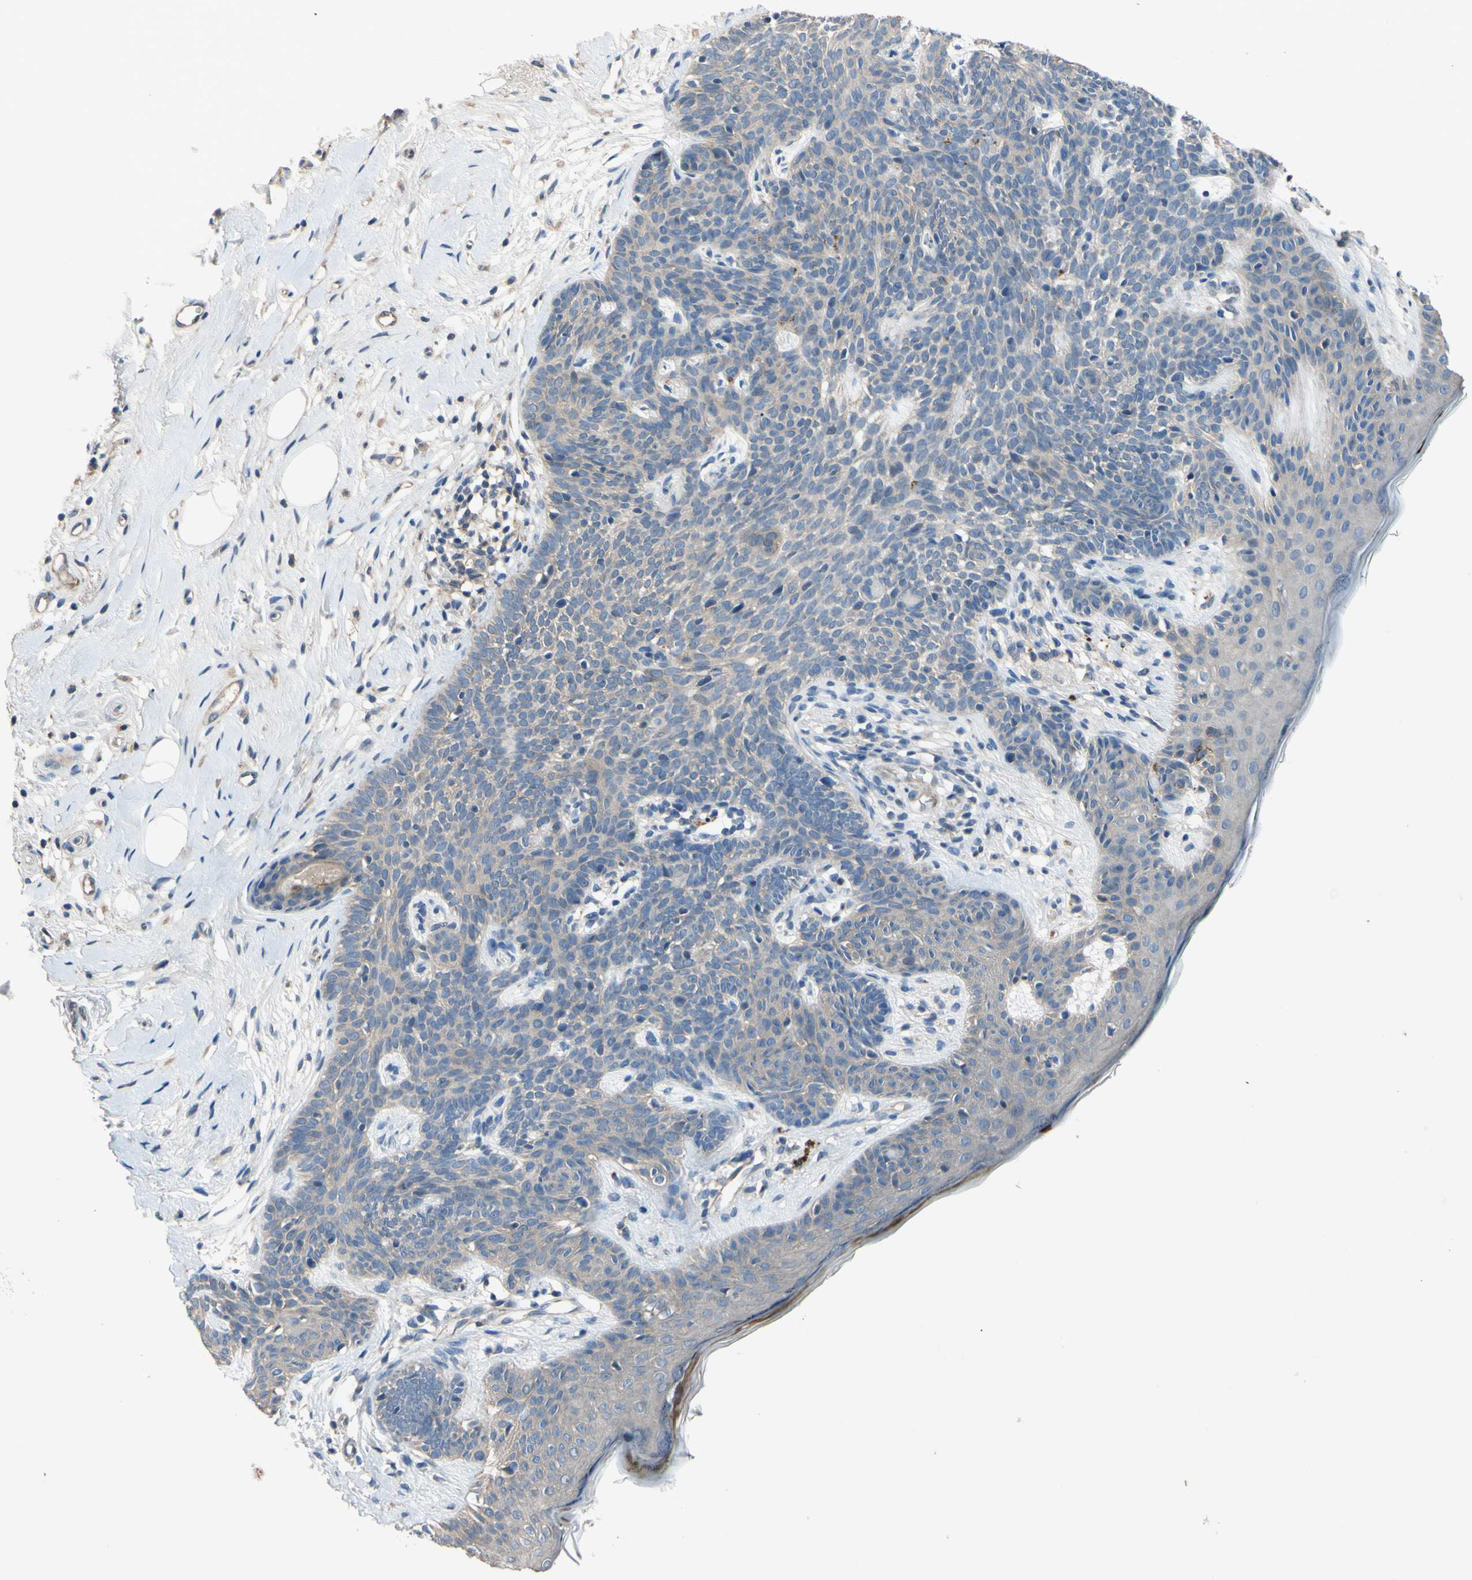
{"staining": {"intensity": "negative", "quantity": "none", "location": "none"}, "tissue": "skin cancer", "cell_type": "Tumor cells", "image_type": "cancer", "snomed": [{"axis": "morphology", "description": "Developmental malformation"}, {"axis": "morphology", "description": "Basal cell carcinoma"}, {"axis": "topography", "description": "Skin"}], "caption": "Protein analysis of basal cell carcinoma (skin) reveals no significant positivity in tumor cells.", "gene": "HILPDA", "patient": {"sex": "female", "age": 62}}